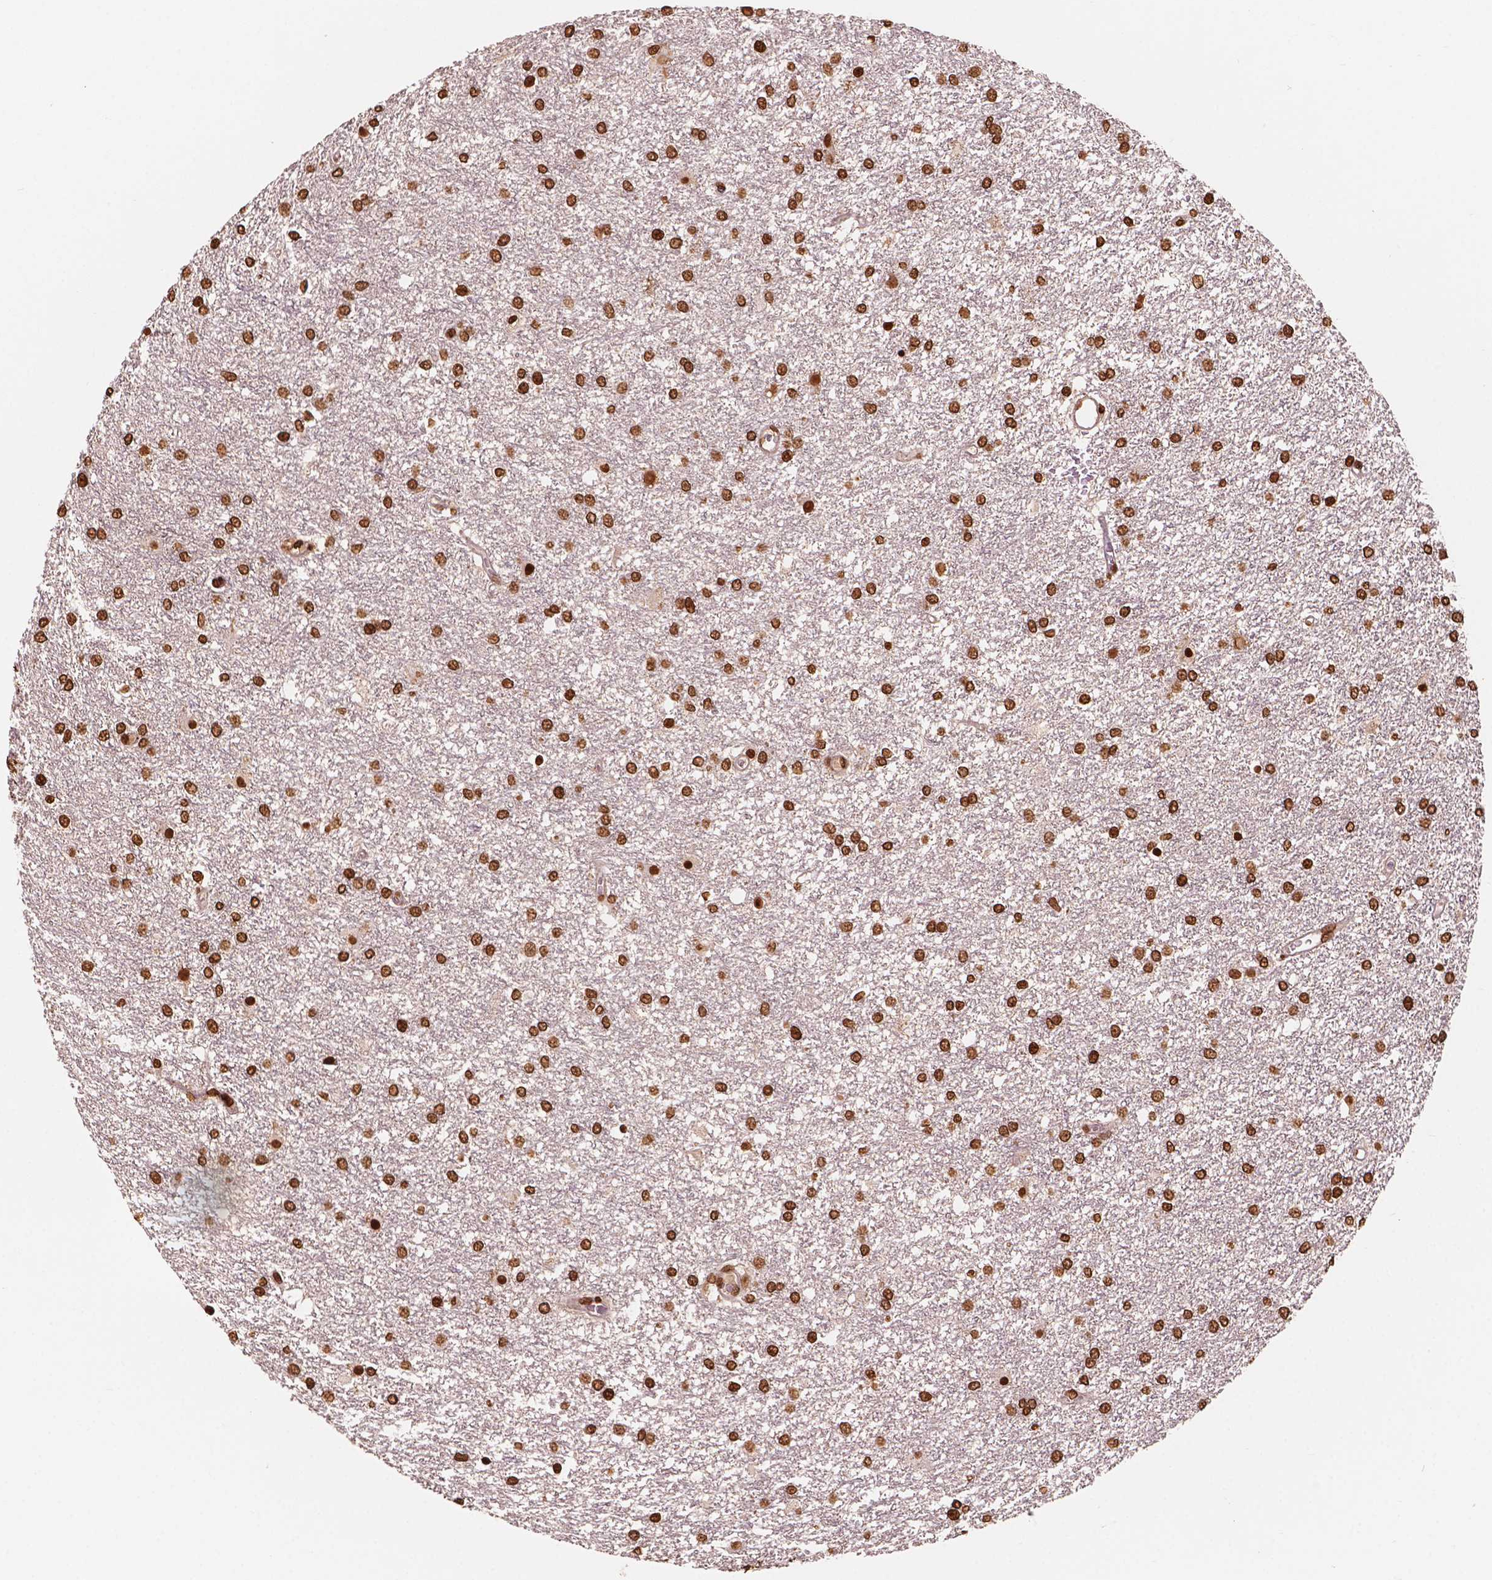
{"staining": {"intensity": "strong", "quantity": ">75%", "location": "nuclear"}, "tissue": "glioma", "cell_type": "Tumor cells", "image_type": "cancer", "snomed": [{"axis": "morphology", "description": "Glioma, malignant, High grade"}, {"axis": "topography", "description": "Brain"}], "caption": "Malignant glioma (high-grade) stained with a brown dye exhibits strong nuclear positive expression in about >75% of tumor cells.", "gene": "H3C7", "patient": {"sex": "female", "age": 61}}